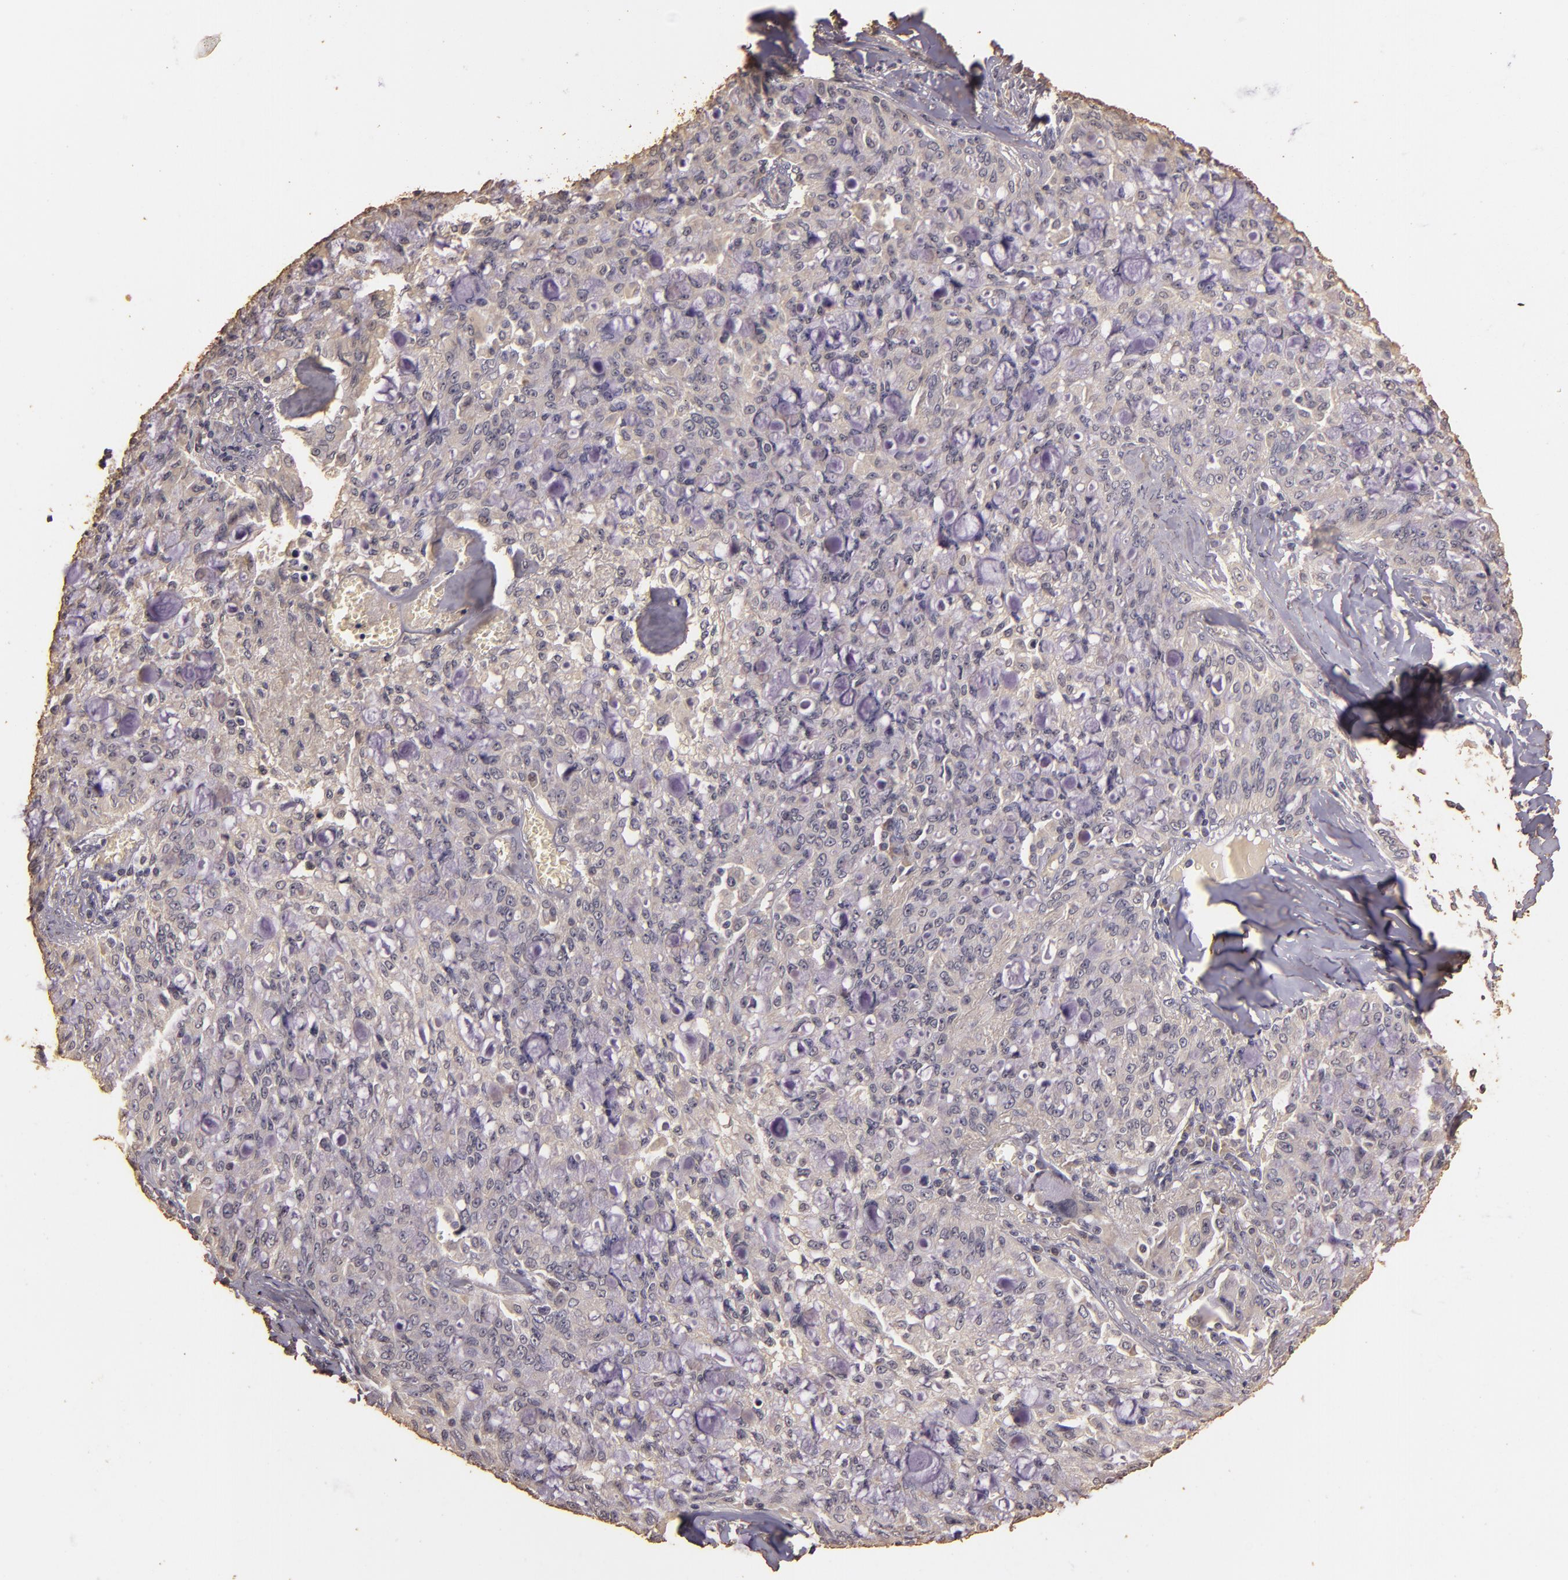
{"staining": {"intensity": "negative", "quantity": "none", "location": "none"}, "tissue": "lung cancer", "cell_type": "Tumor cells", "image_type": "cancer", "snomed": [{"axis": "morphology", "description": "Adenocarcinoma, NOS"}, {"axis": "topography", "description": "Lung"}], "caption": "This histopathology image is of adenocarcinoma (lung) stained with immunohistochemistry to label a protein in brown with the nuclei are counter-stained blue. There is no positivity in tumor cells.", "gene": "BCL2L13", "patient": {"sex": "female", "age": 44}}